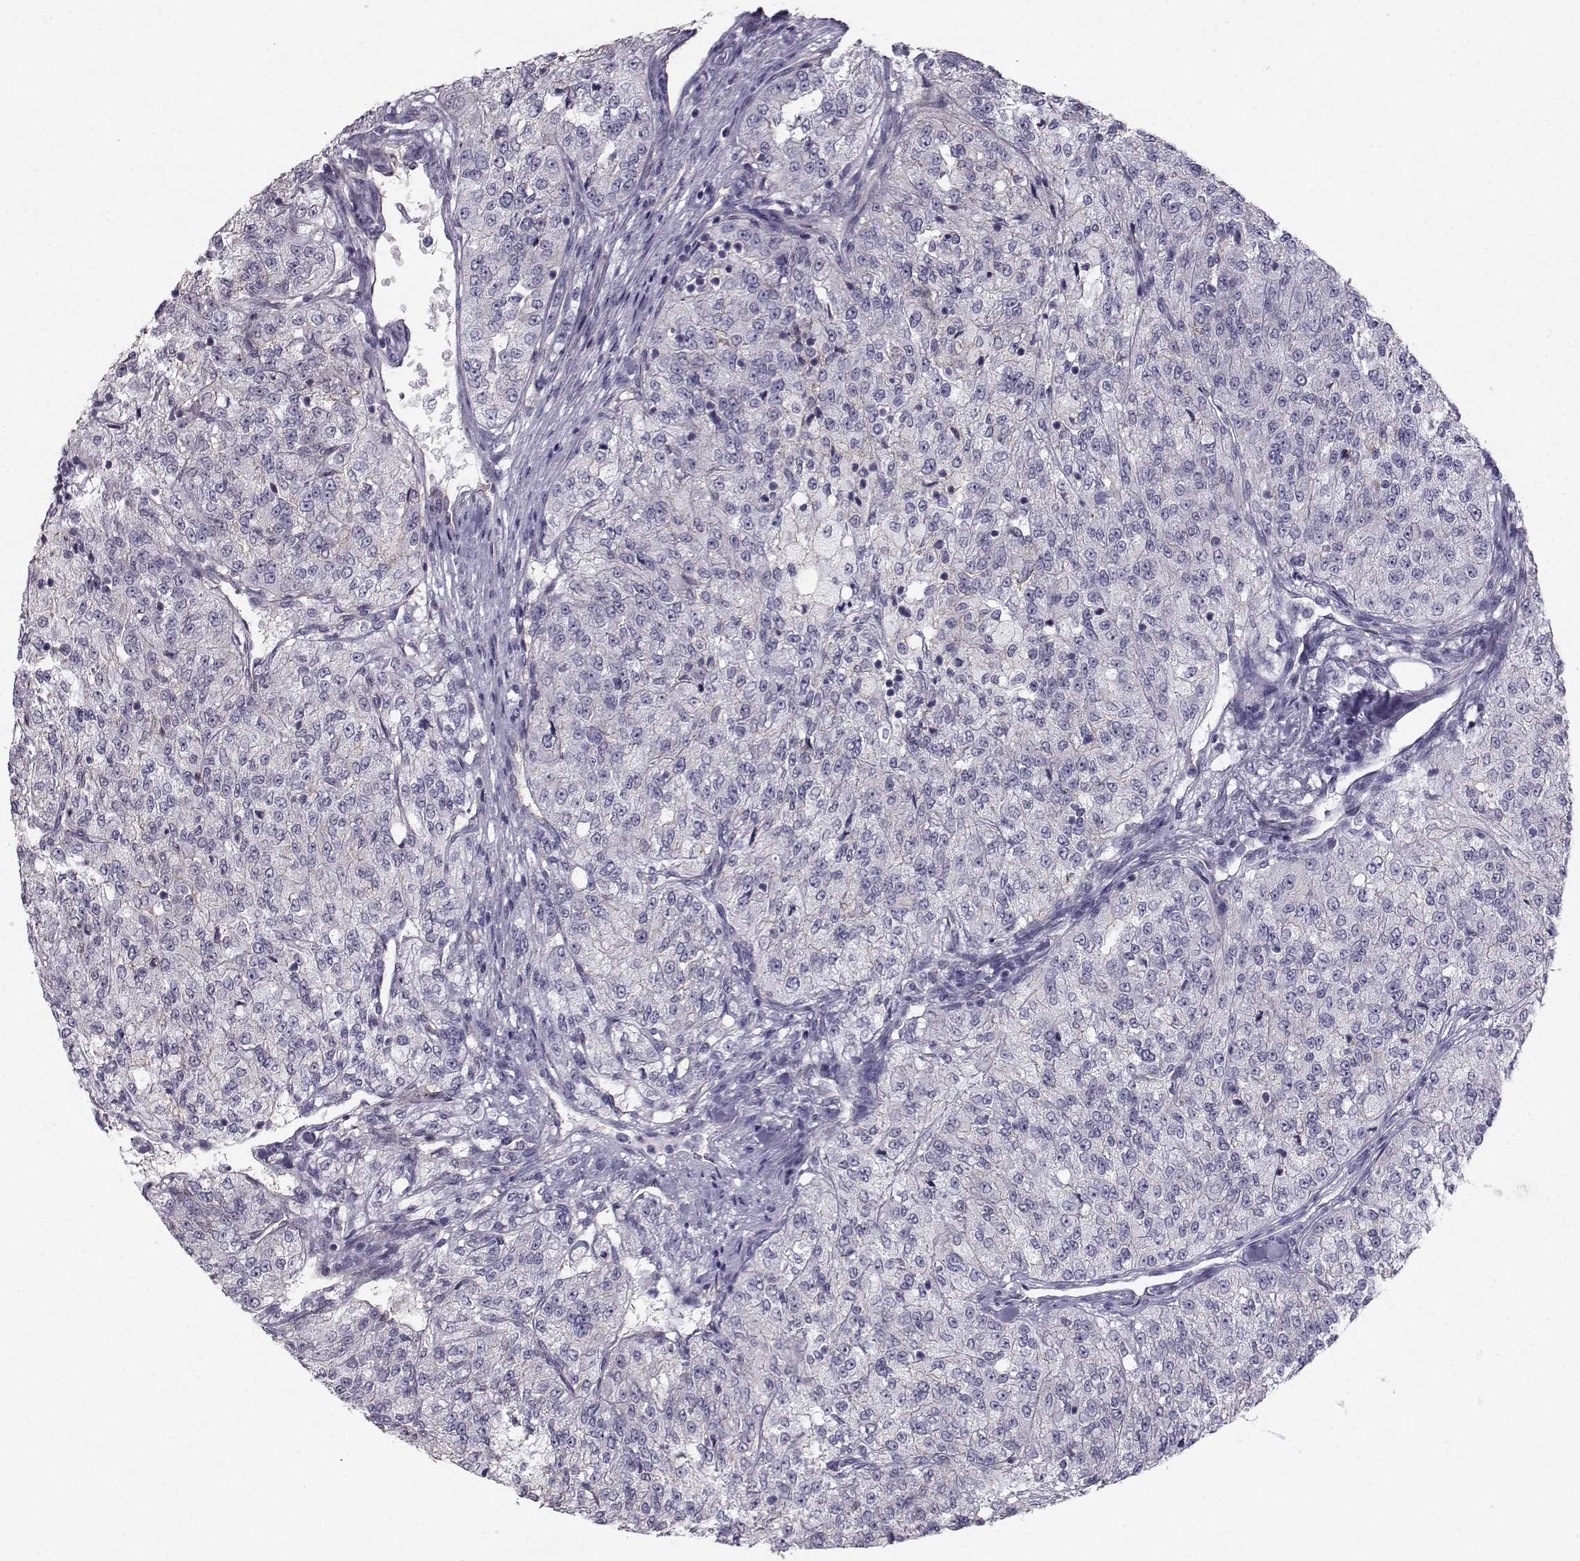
{"staining": {"intensity": "negative", "quantity": "none", "location": "none"}, "tissue": "renal cancer", "cell_type": "Tumor cells", "image_type": "cancer", "snomed": [{"axis": "morphology", "description": "Adenocarcinoma, NOS"}, {"axis": "topography", "description": "Kidney"}], "caption": "High power microscopy image of an immunohistochemistry image of renal adenocarcinoma, revealing no significant positivity in tumor cells.", "gene": "SPDYE4", "patient": {"sex": "female", "age": 63}}